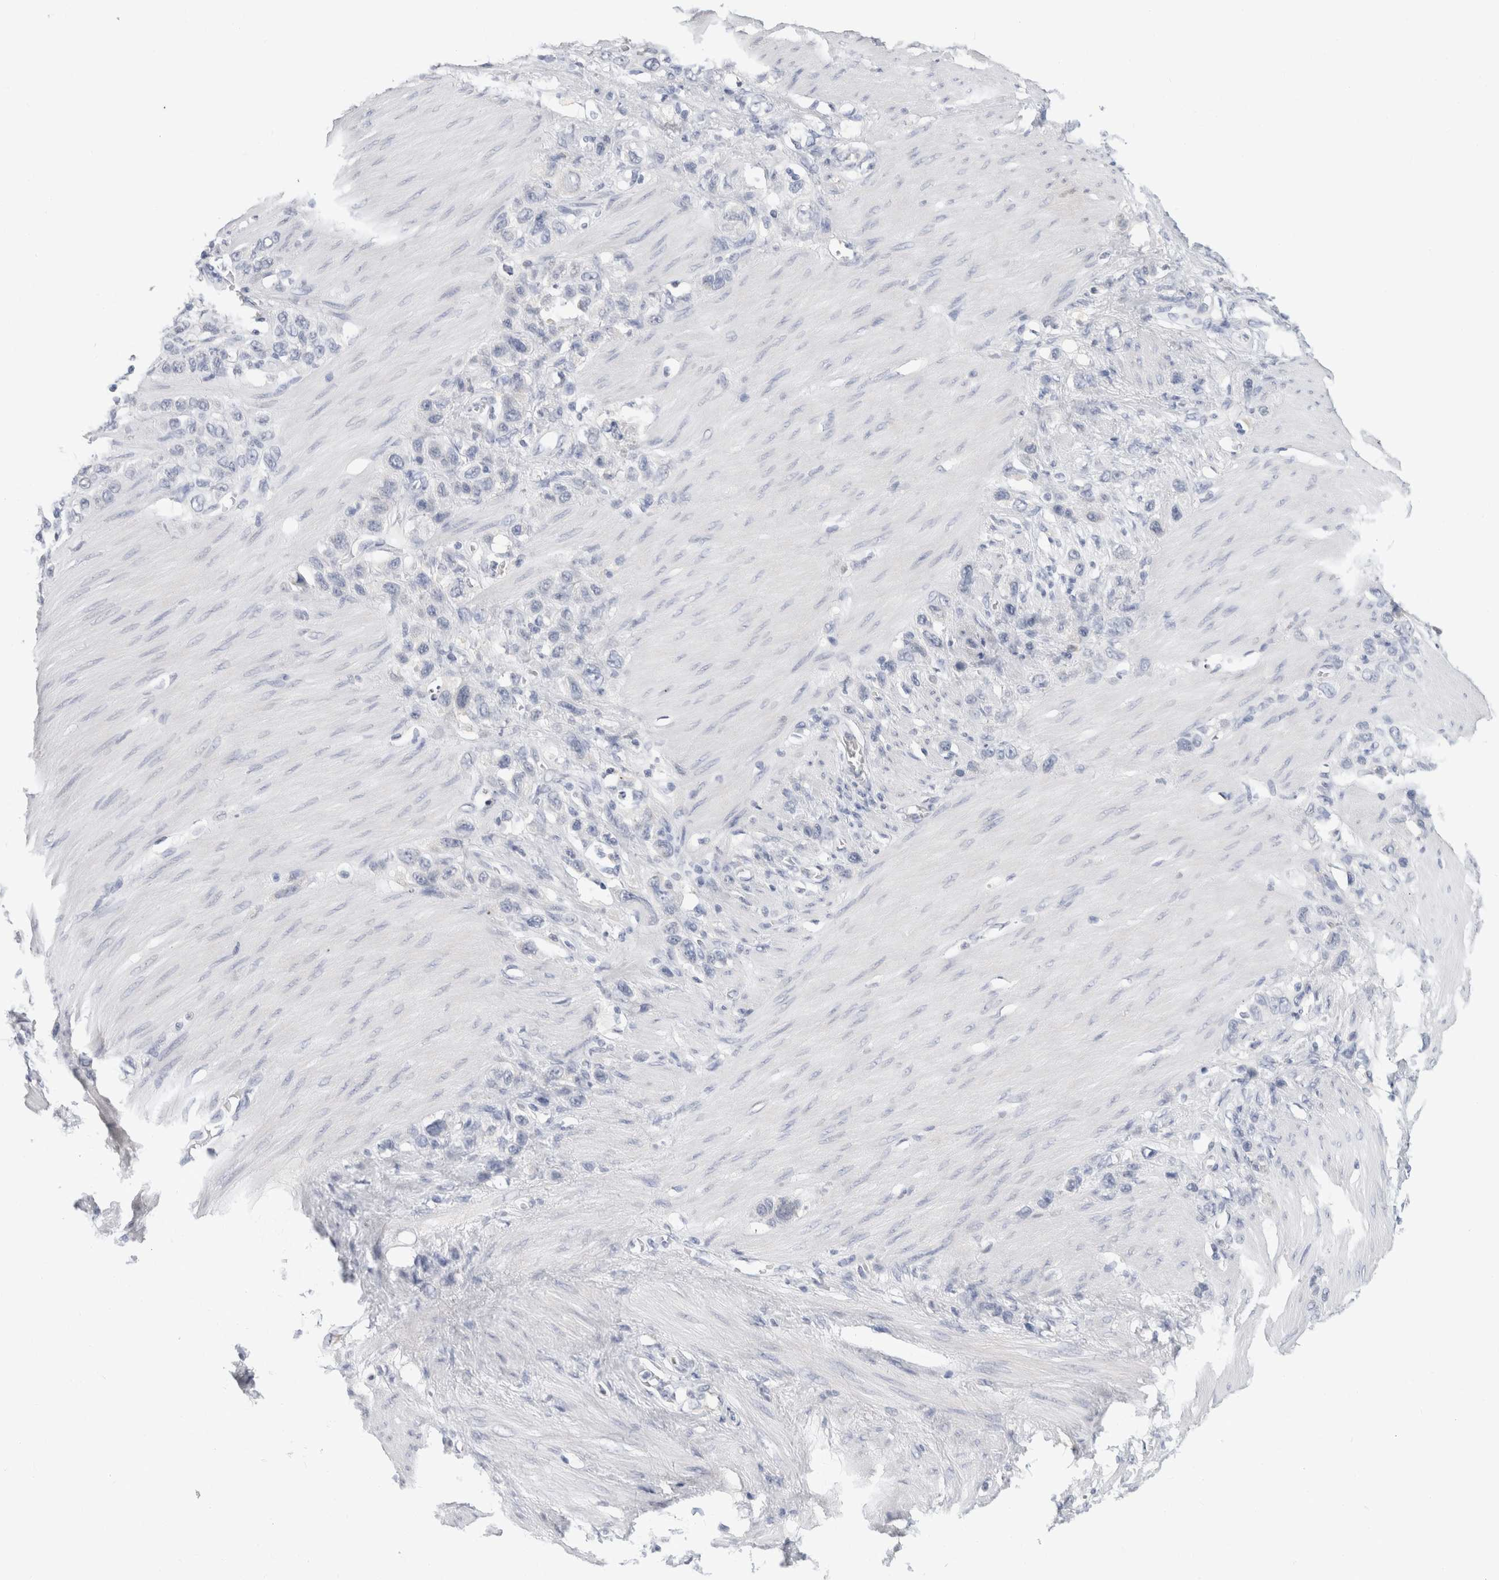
{"staining": {"intensity": "negative", "quantity": "none", "location": "none"}, "tissue": "stomach cancer", "cell_type": "Tumor cells", "image_type": "cancer", "snomed": [{"axis": "morphology", "description": "Adenocarcinoma, NOS"}, {"axis": "morphology", "description": "Adenocarcinoma, High grade"}, {"axis": "topography", "description": "Stomach, upper"}, {"axis": "topography", "description": "Stomach, lower"}], "caption": "A high-resolution histopathology image shows immunohistochemistry staining of stomach adenocarcinoma, which demonstrates no significant positivity in tumor cells.", "gene": "SCGB1A1", "patient": {"sex": "female", "age": 65}}